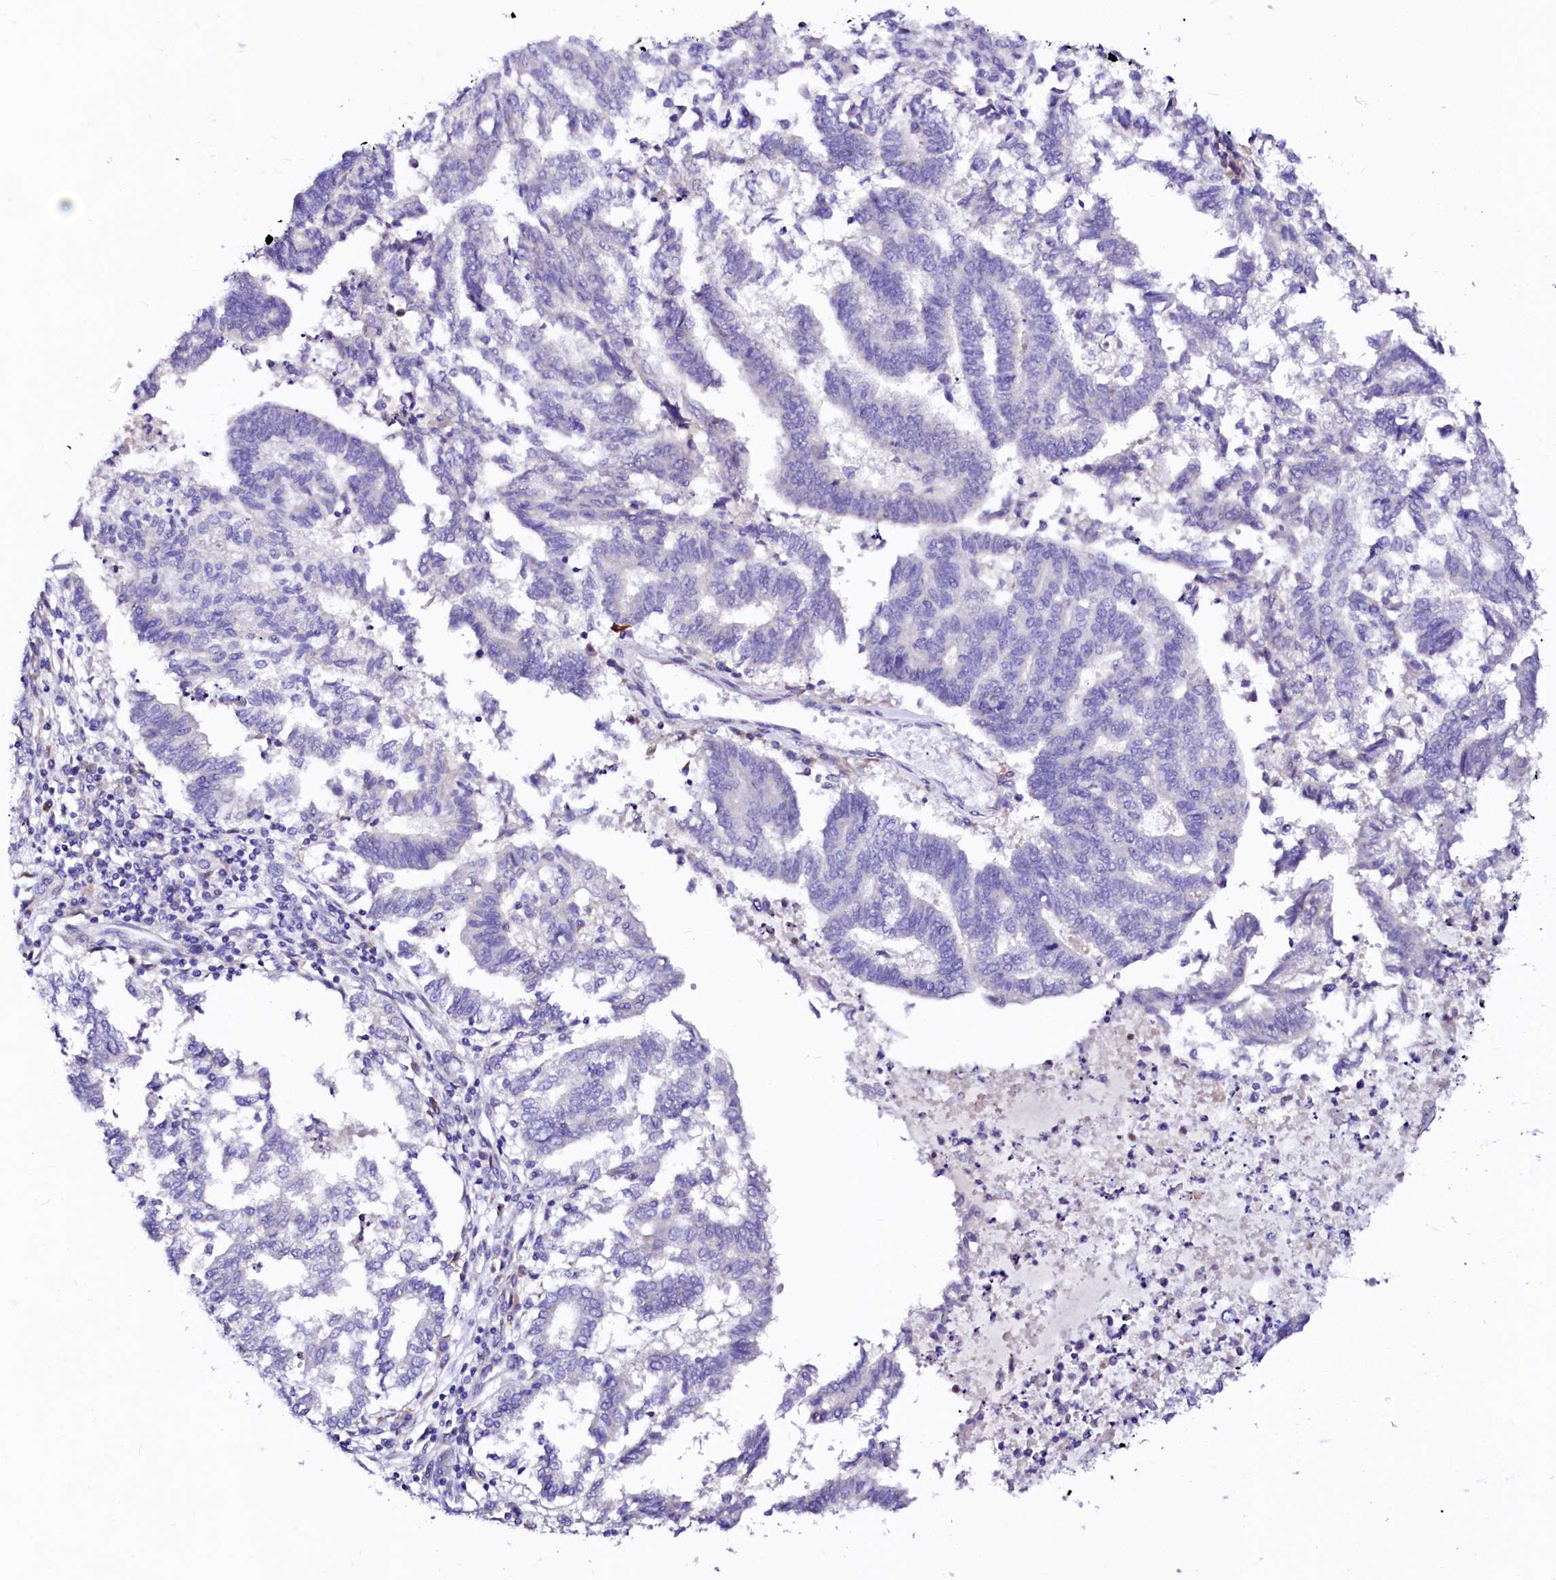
{"staining": {"intensity": "negative", "quantity": "none", "location": "none"}, "tissue": "endometrial cancer", "cell_type": "Tumor cells", "image_type": "cancer", "snomed": [{"axis": "morphology", "description": "Adenocarcinoma, NOS"}, {"axis": "topography", "description": "Endometrium"}], "caption": "Protein analysis of endometrial adenocarcinoma reveals no significant expression in tumor cells.", "gene": "BTBD16", "patient": {"sex": "female", "age": 79}}